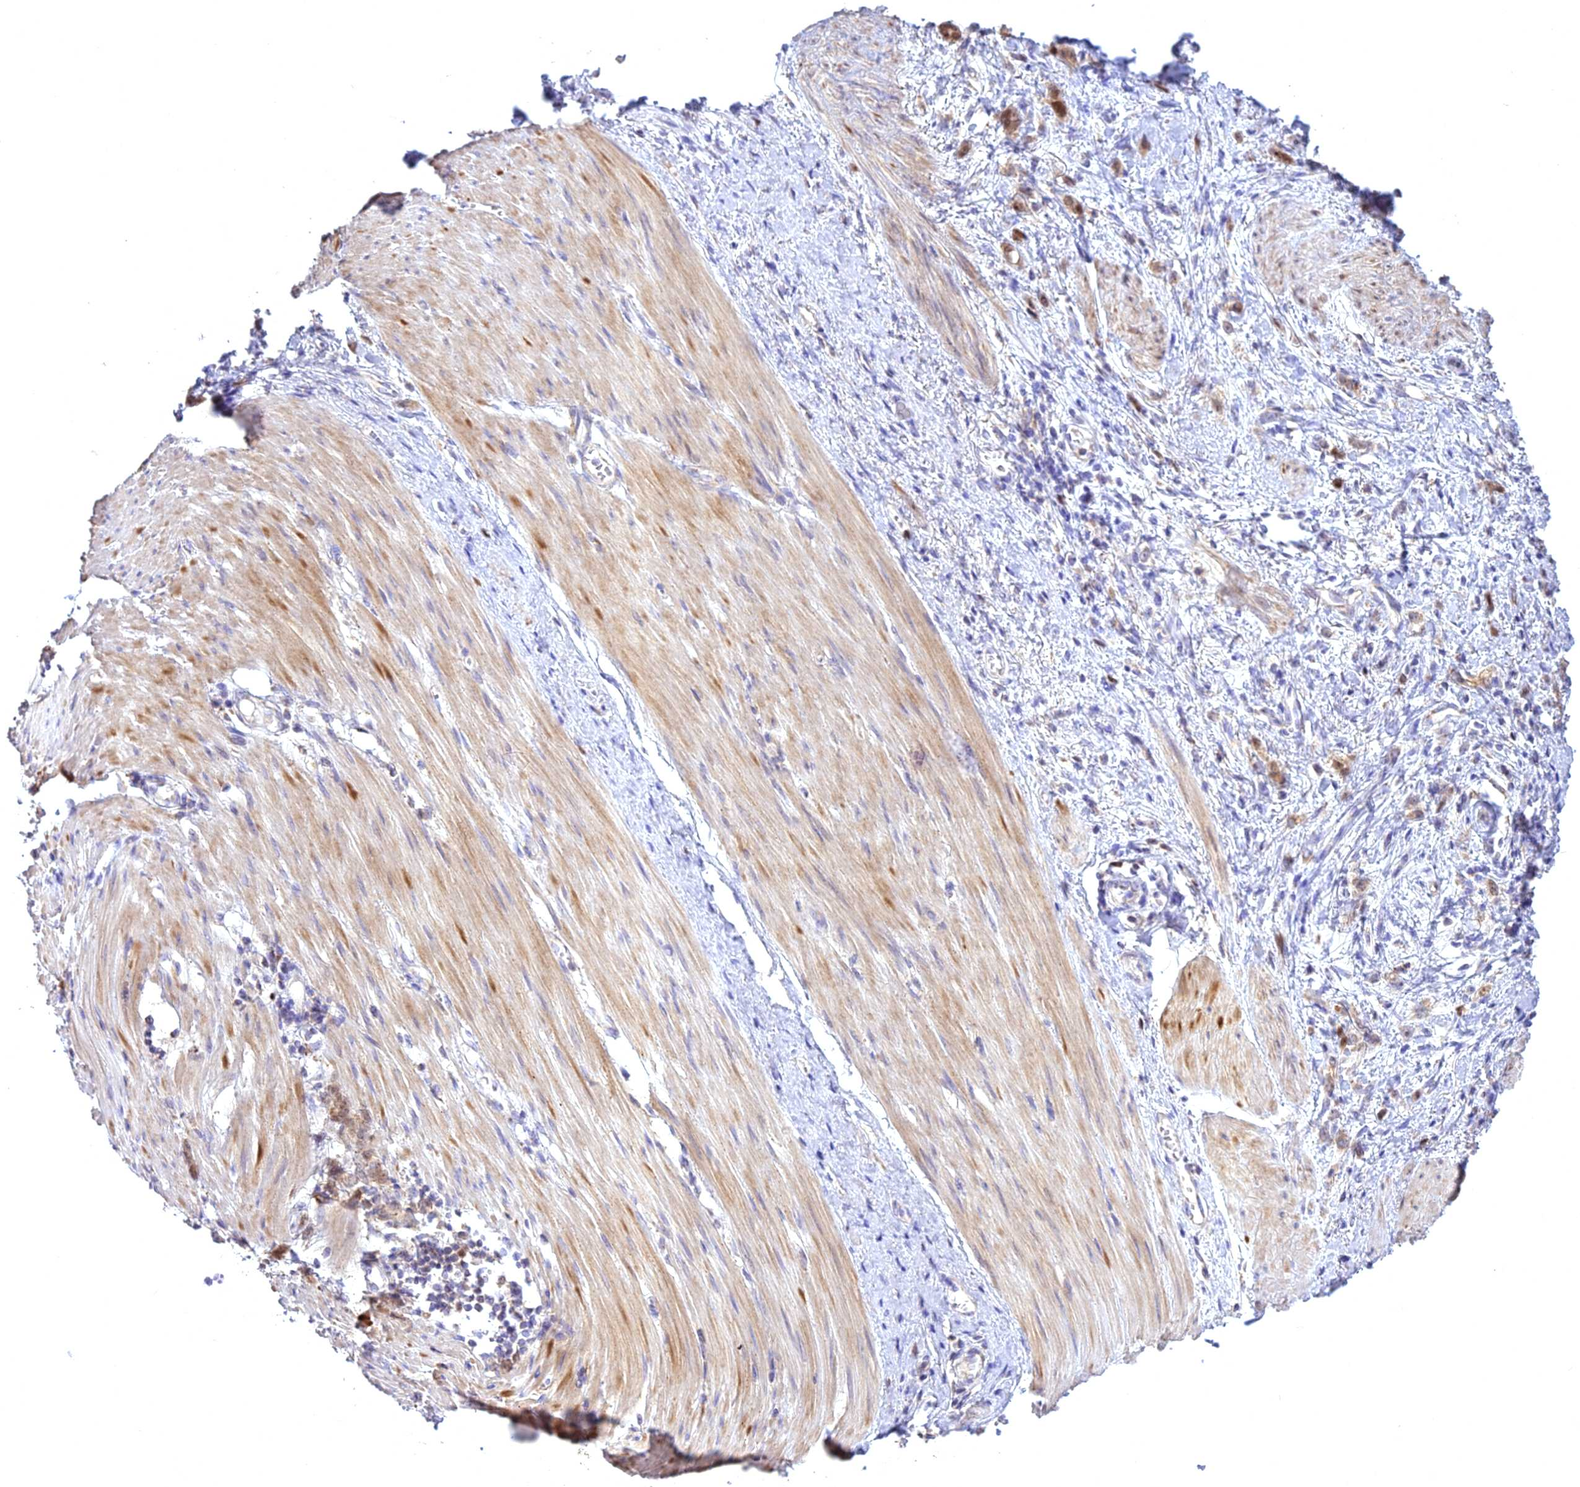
{"staining": {"intensity": "moderate", "quantity": ">75%", "location": "cytoplasmic/membranous,nuclear"}, "tissue": "stomach cancer", "cell_type": "Tumor cells", "image_type": "cancer", "snomed": [{"axis": "morphology", "description": "Adenocarcinoma, NOS"}, {"axis": "topography", "description": "Stomach"}], "caption": "Moderate cytoplasmic/membranous and nuclear positivity for a protein is seen in about >75% of tumor cells of stomach adenocarcinoma using IHC.", "gene": "CENPV", "patient": {"sex": "female", "age": 76}}